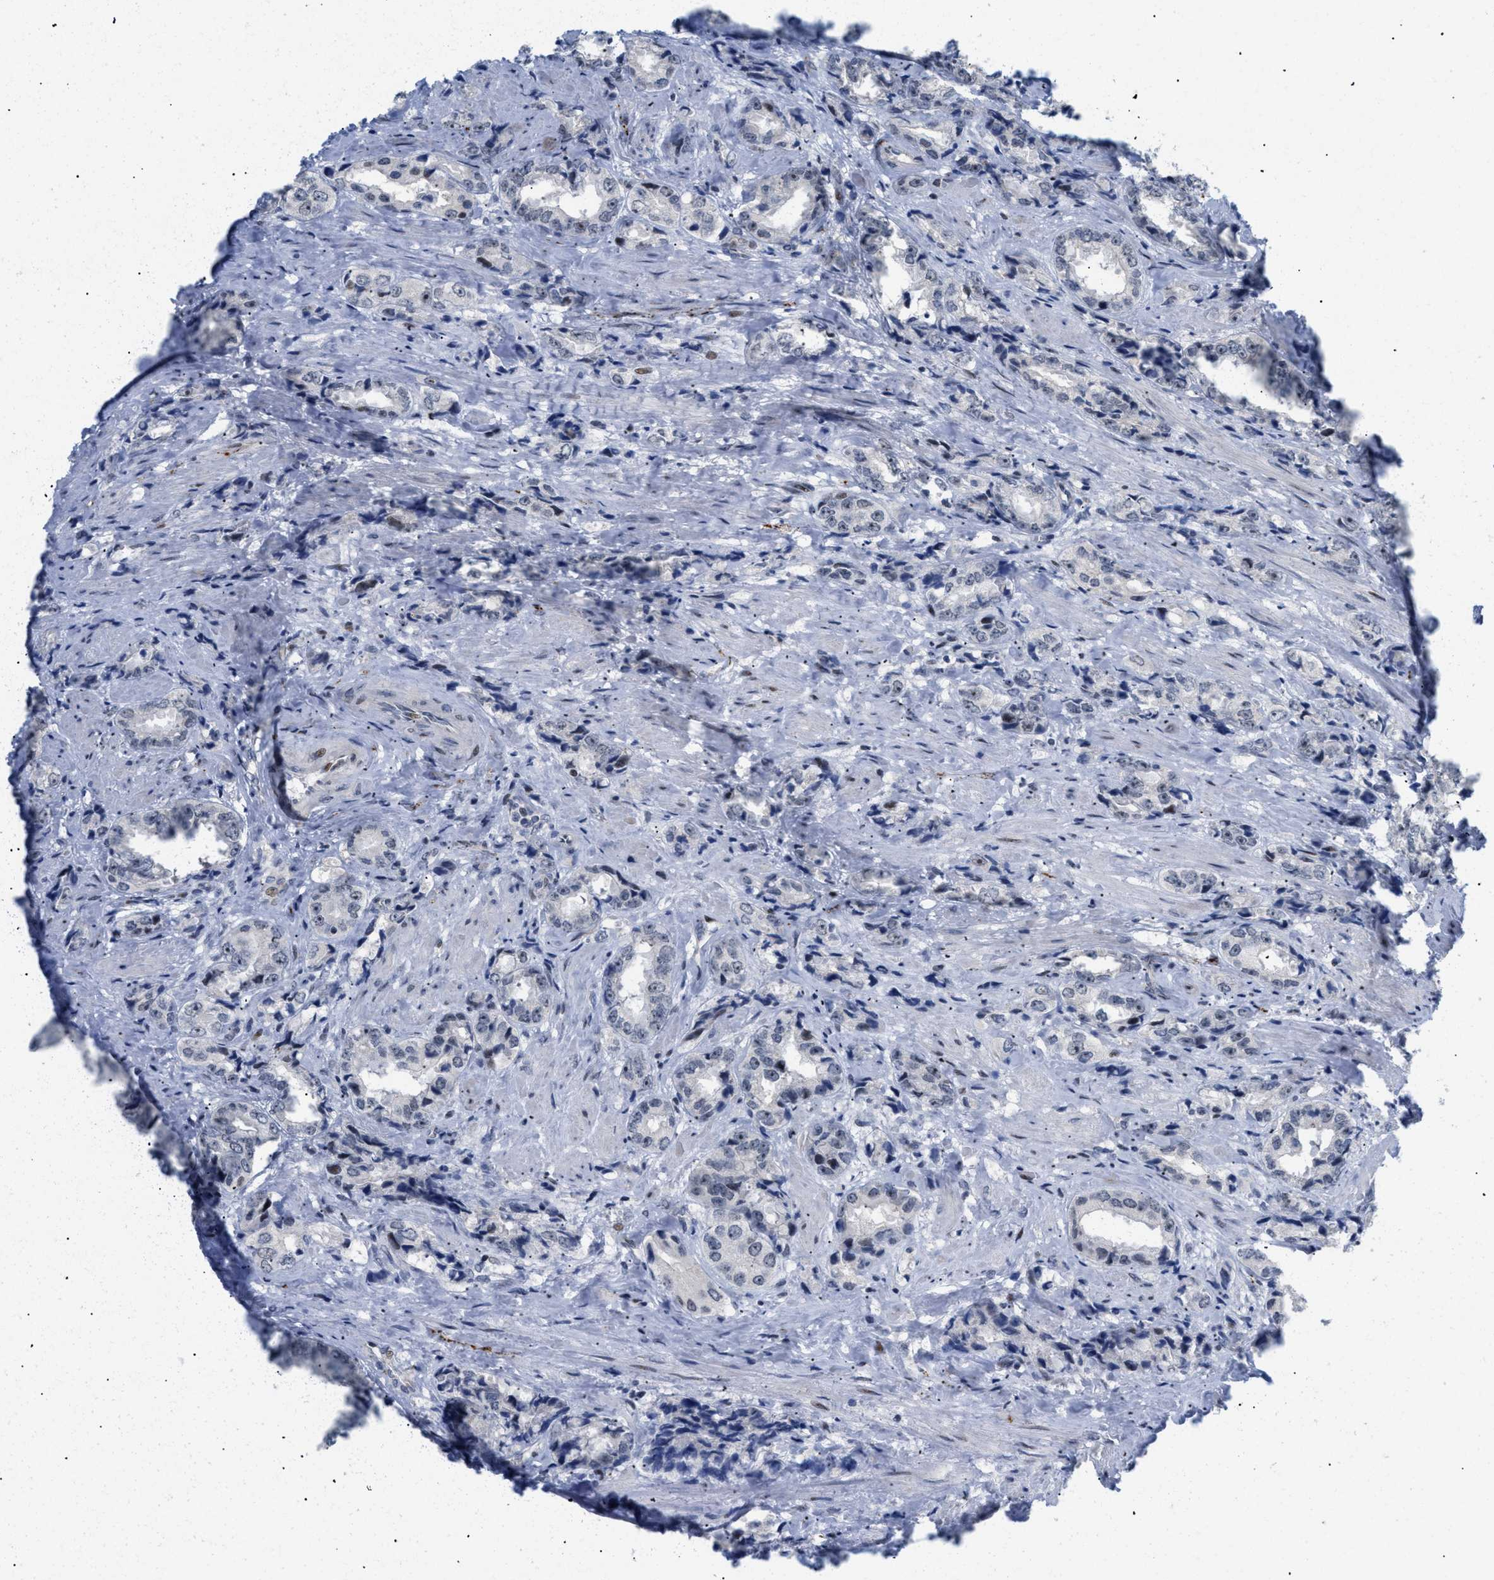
{"staining": {"intensity": "negative", "quantity": "none", "location": "none"}, "tissue": "prostate cancer", "cell_type": "Tumor cells", "image_type": "cancer", "snomed": [{"axis": "morphology", "description": "Adenocarcinoma, High grade"}, {"axis": "topography", "description": "Prostate"}], "caption": "Immunohistochemistry (IHC) histopathology image of human high-grade adenocarcinoma (prostate) stained for a protein (brown), which demonstrates no staining in tumor cells. (DAB (3,3'-diaminobenzidine) immunohistochemistry (IHC) with hematoxylin counter stain).", "gene": "MED1", "patient": {"sex": "male", "age": 61}}